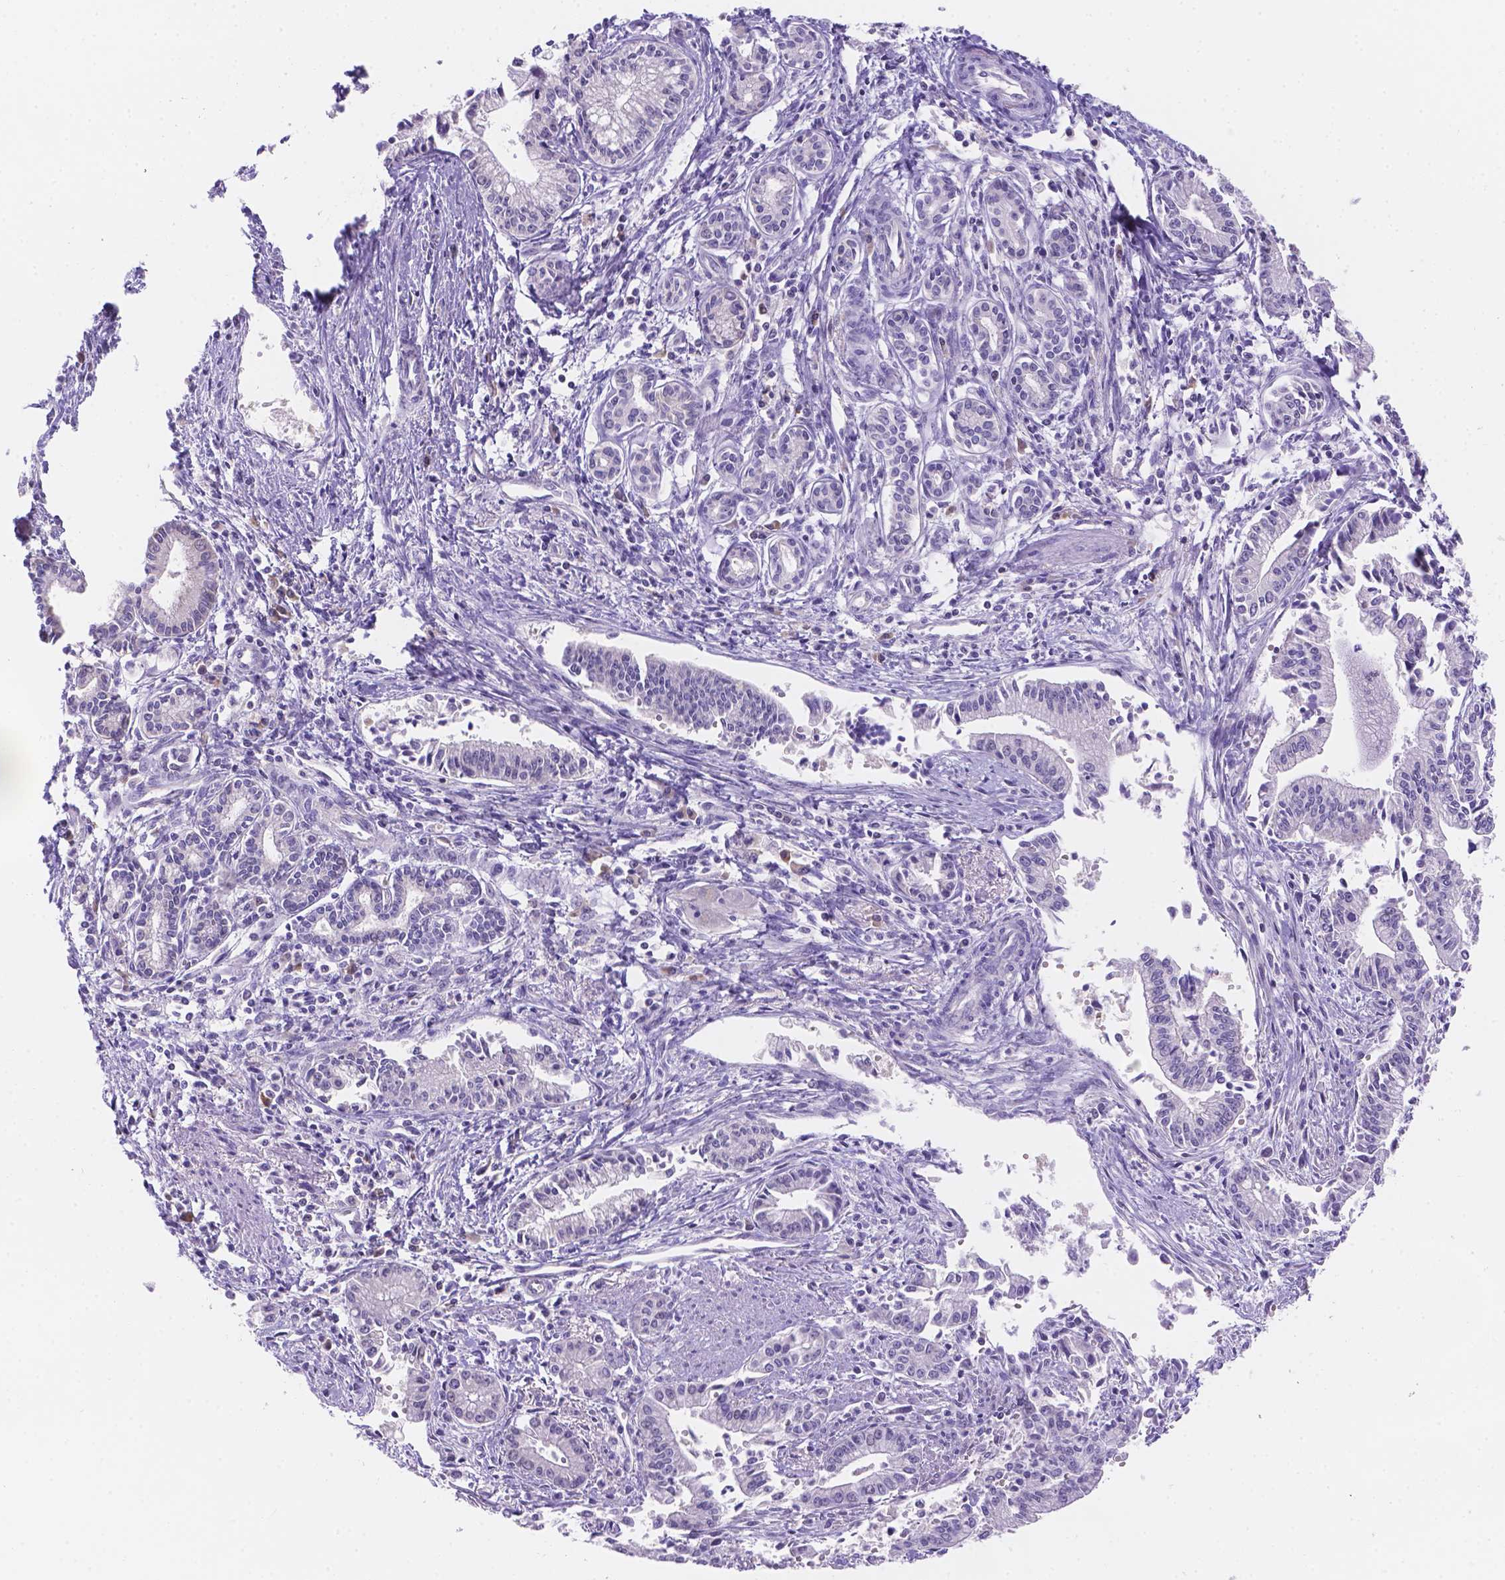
{"staining": {"intensity": "negative", "quantity": "none", "location": "none"}, "tissue": "pancreatic cancer", "cell_type": "Tumor cells", "image_type": "cancer", "snomed": [{"axis": "morphology", "description": "Adenocarcinoma, NOS"}, {"axis": "topography", "description": "Pancreas"}], "caption": "Immunohistochemistry of adenocarcinoma (pancreatic) demonstrates no staining in tumor cells.", "gene": "CD96", "patient": {"sex": "female", "age": 65}}